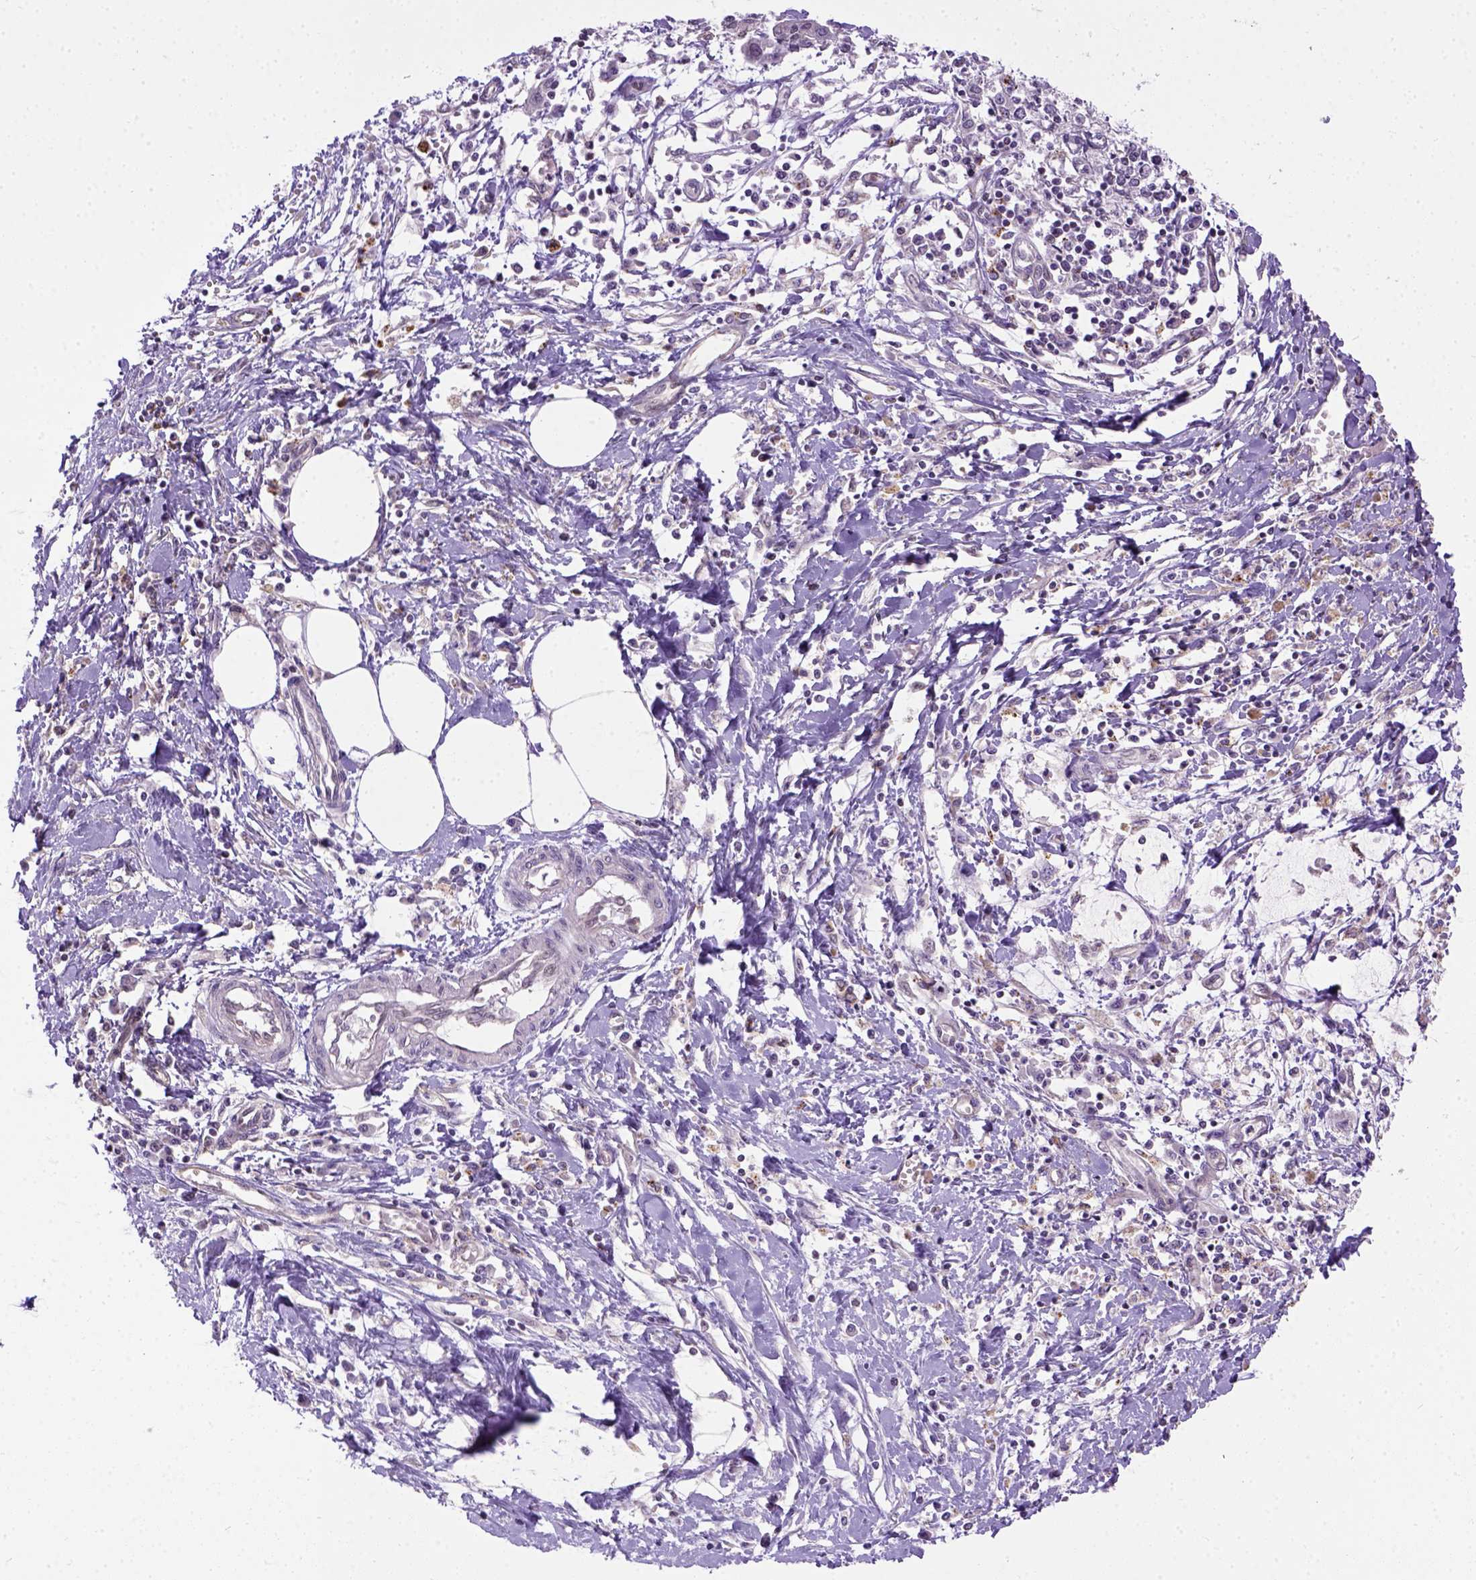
{"staining": {"intensity": "negative", "quantity": "none", "location": "none"}, "tissue": "pancreatic cancer", "cell_type": "Tumor cells", "image_type": "cancer", "snomed": [{"axis": "morphology", "description": "Adenocarcinoma, NOS"}, {"axis": "topography", "description": "Pancreas"}], "caption": "DAB immunohistochemical staining of pancreatic cancer demonstrates no significant positivity in tumor cells. Nuclei are stained in blue.", "gene": "KAZN", "patient": {"sex": "male", "age": 60}}